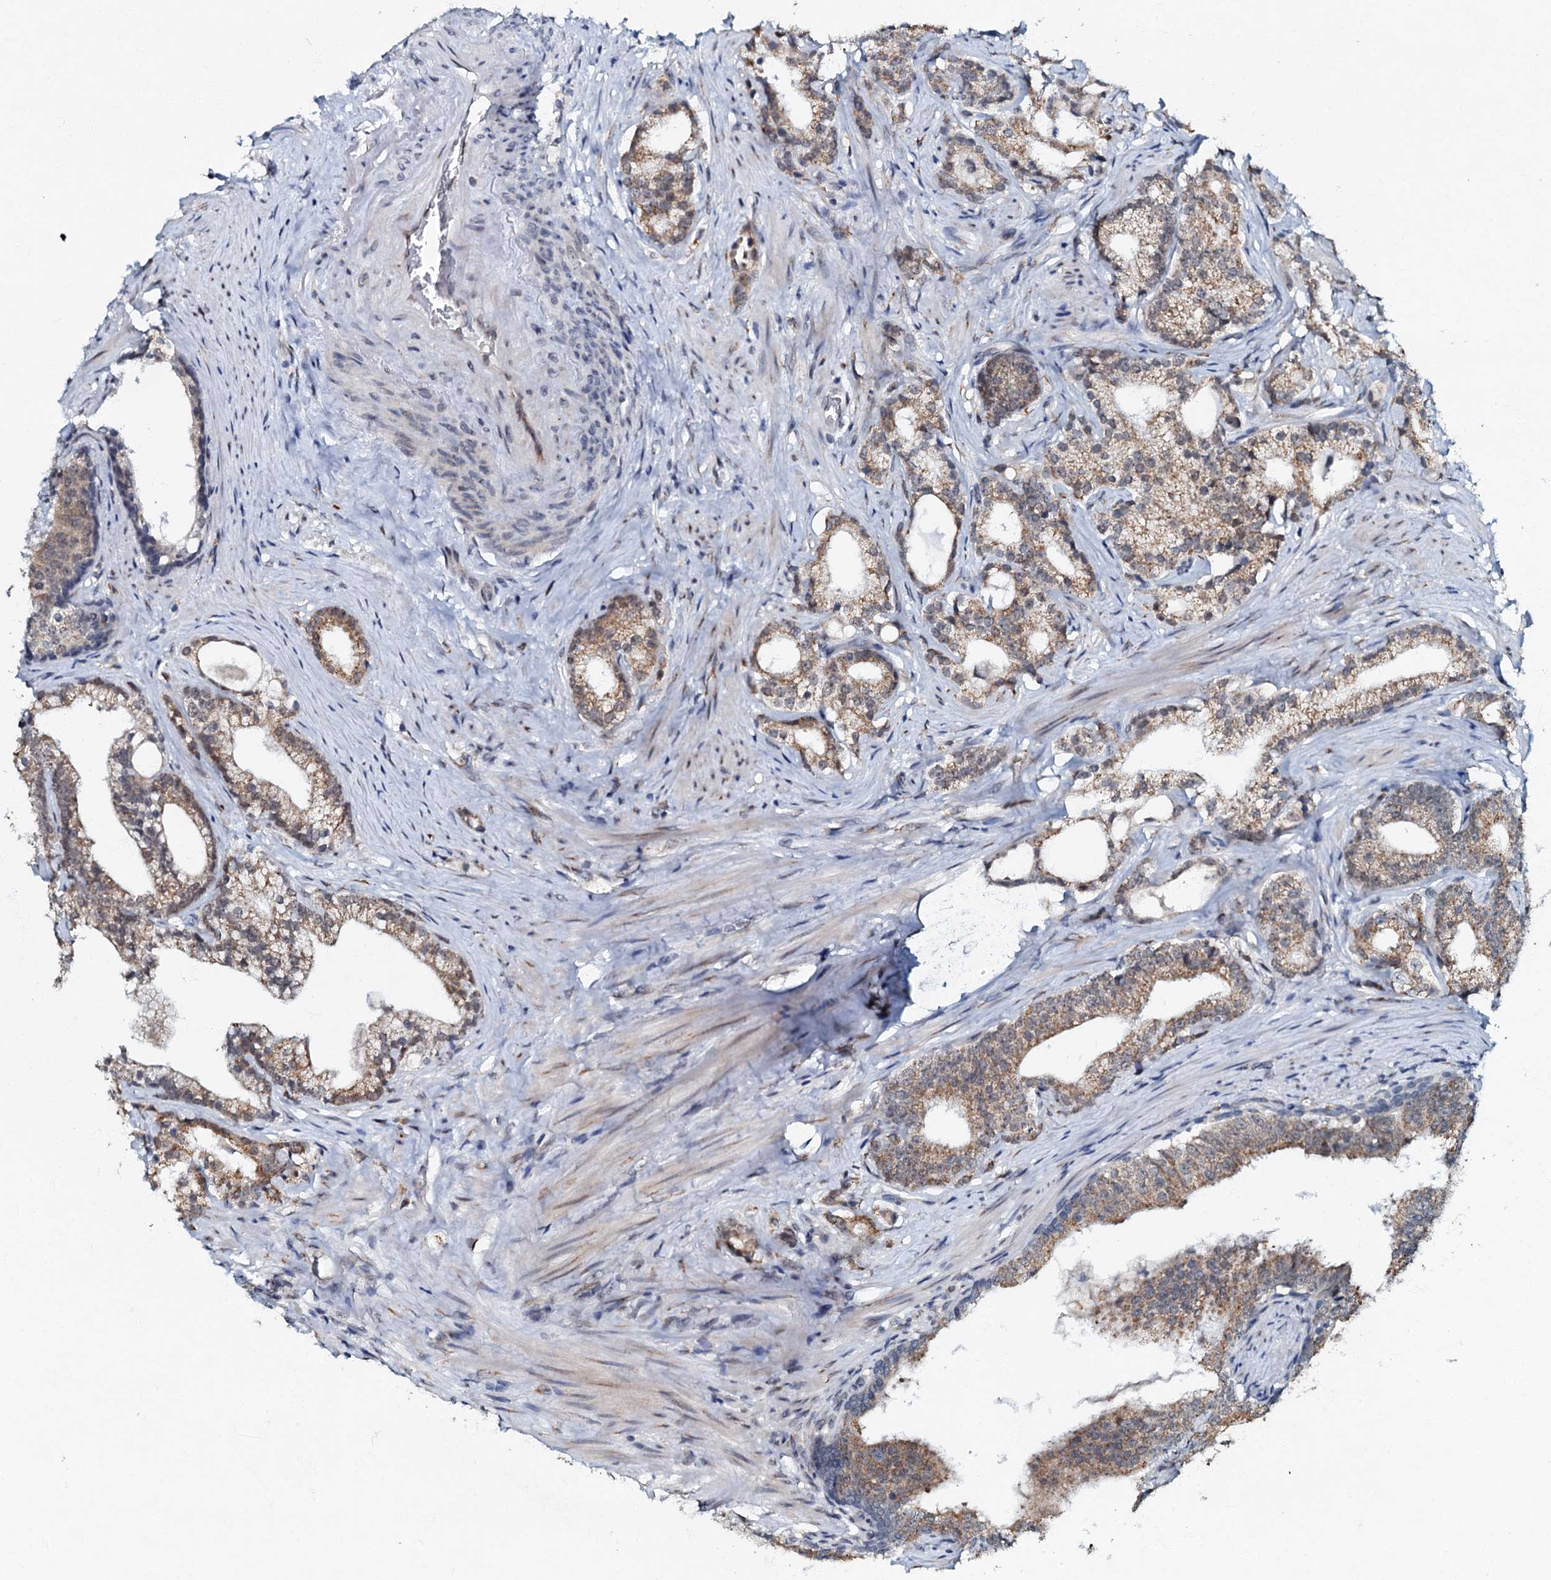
{"staining": {"intensity": "moderate", "quantity": "25%-75%", "location": "cytoplasmic/membranous"}, "tissue": "prostate cancer", "cell_type": "Tumor cells", "image_type": "cancer", "snomed": [{"axis": "morphology", "description": "Adenocarcinoma, Low grade"}, {"axis": "topography", "description": "Prostate"}], "caption": "DAB immunohistochemical staining of human prostate cancer exhibits moderate cytoplasmic/membranous protein positivity in about 25%-75% of tumor cells.", "gene": "C18orf32", "patient": {"sex": "male", "age": 71}}